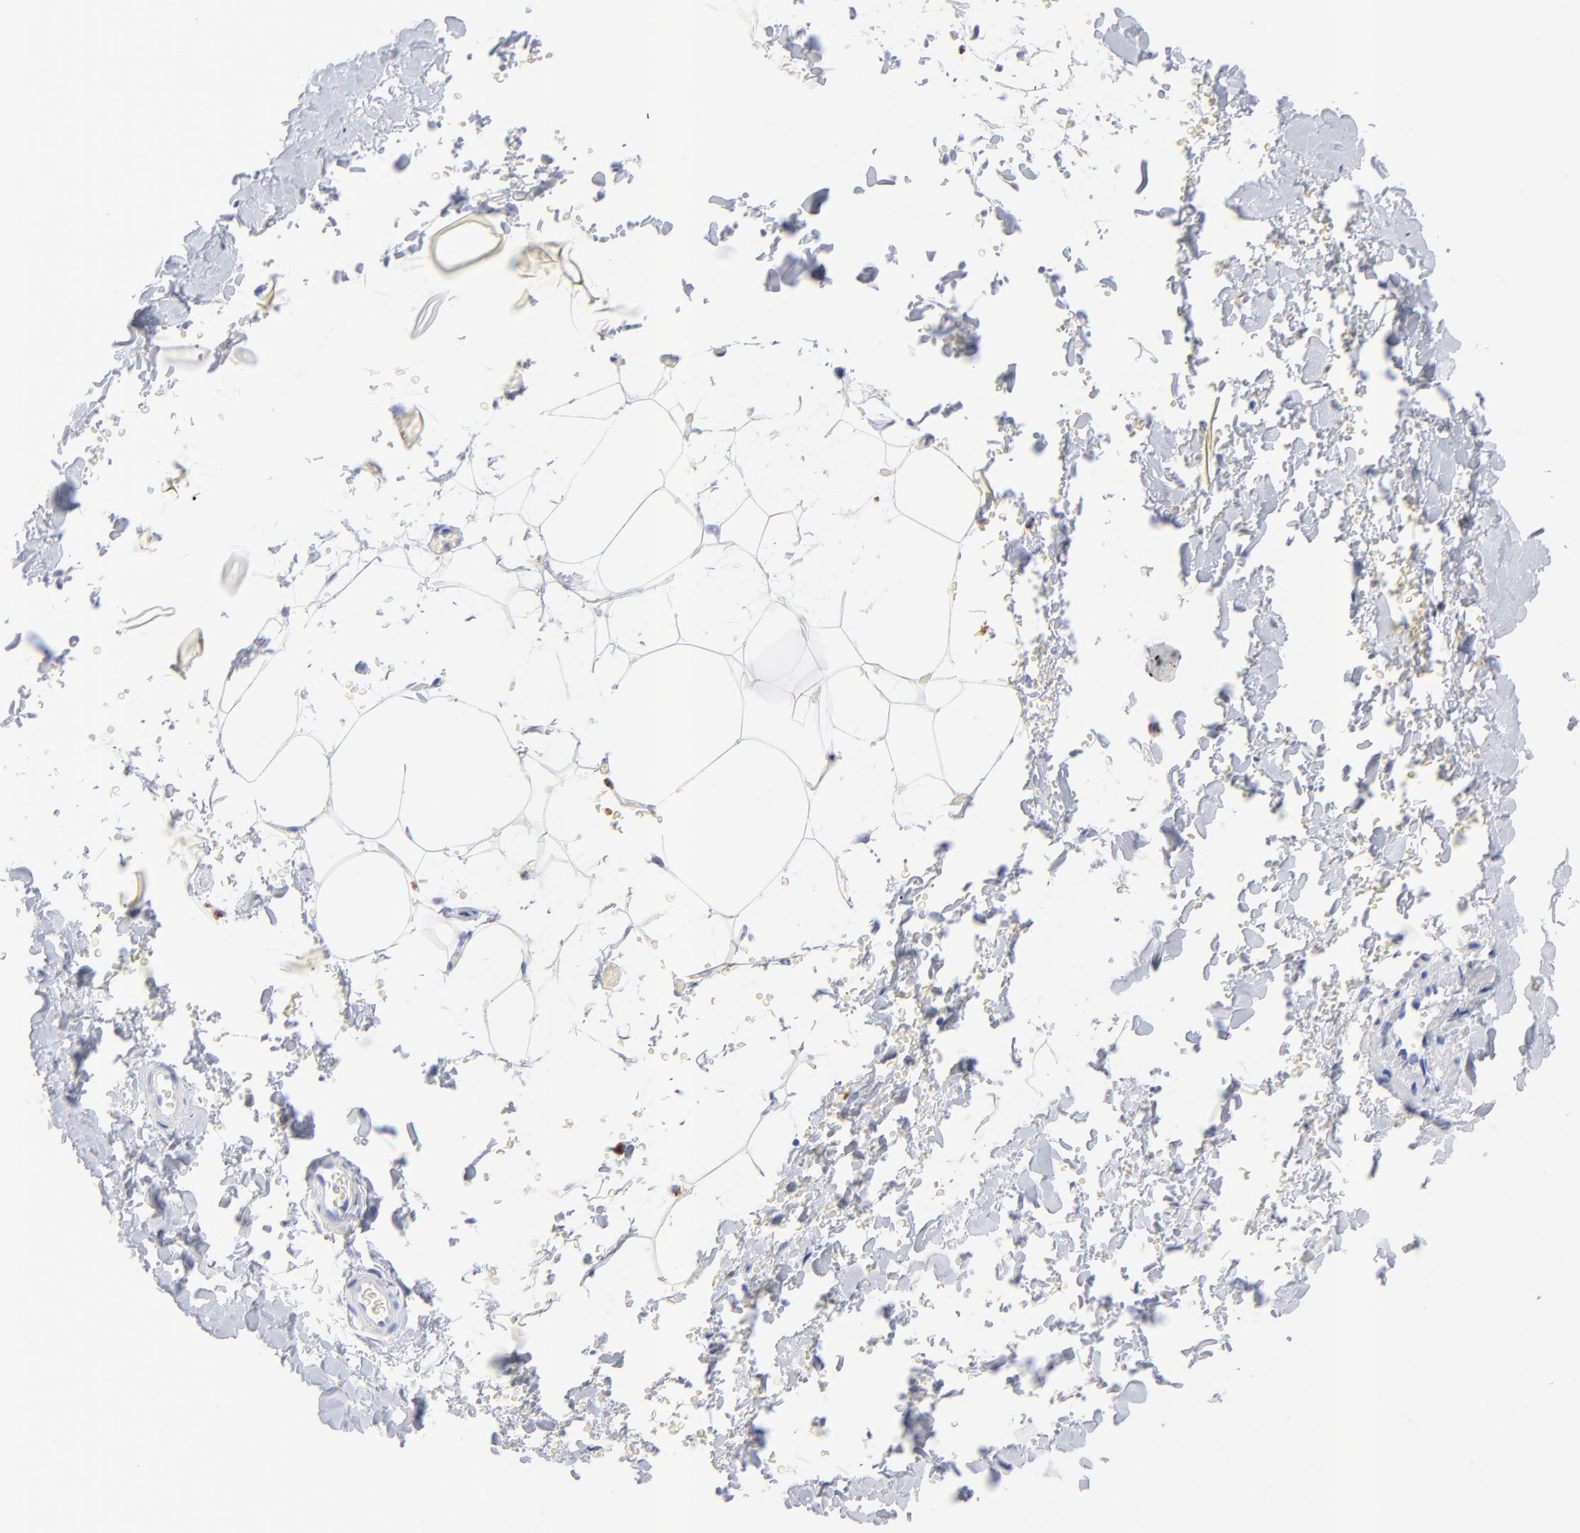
{"staining": {"intensity": "negative", "quantity": "none", "location": "none"}, "tissue": "adipose tissue", "cell_type": "Adipocytes", "image_type": "normal", "snomed": [{"axis": "morphology", "description": "Normal tissue, NOS"}, {"axis": "topography", "description": "Soft tissue"}], "caption": "Immunohistochemistry (IHC) histopathology image of unremarkable adipose tissue: human adipose tissue stained with DAB (3,3'-diaminobenzidine) exhibits no significant protein positivity in adipocytes.", "gene": "CPVL", "patient": {"sex": "male", "age": 72}}